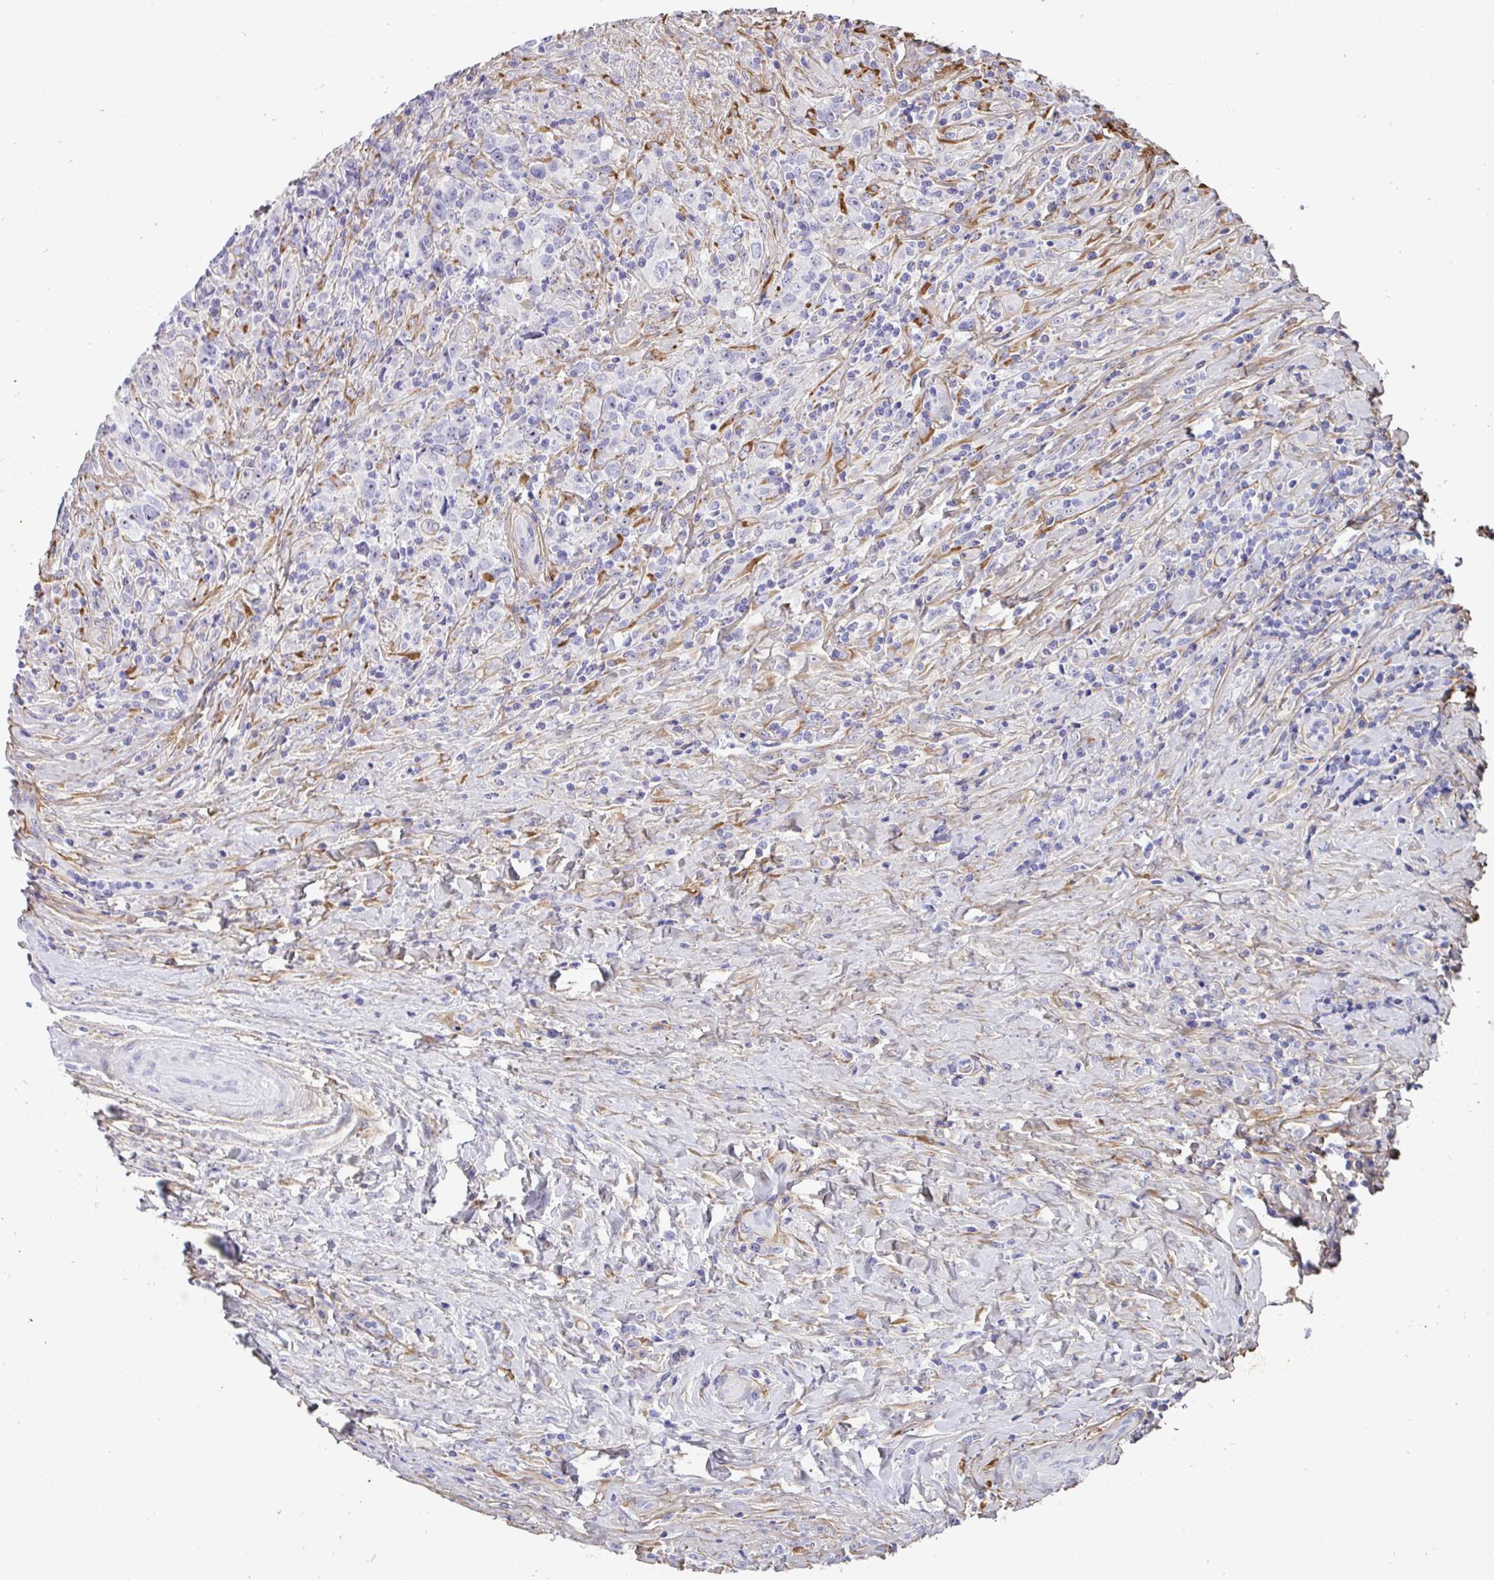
{"staining": {"intensity": "negative", "quantity": "none", "location": "none"}, "tissue": "lymphoma", "cell_type": "Tumor cells", "image_type": "cancer", "snomed": [{"axis": "morphology", "description": "Hodgkin's disease, NOS"}, {"axis": "topography", "description": "Lymph node"}], "caption": "Histopathology image shows no significant protein staining in tumor cells of lymphoma. The staining was performed using DAB to visualize the protein expression in brown, while the nuclei were stained in blue with hematoxylin (Magnification: 20x).", "gene": "LHFPL6", "patient": {"sex": "female", "age": 18}}